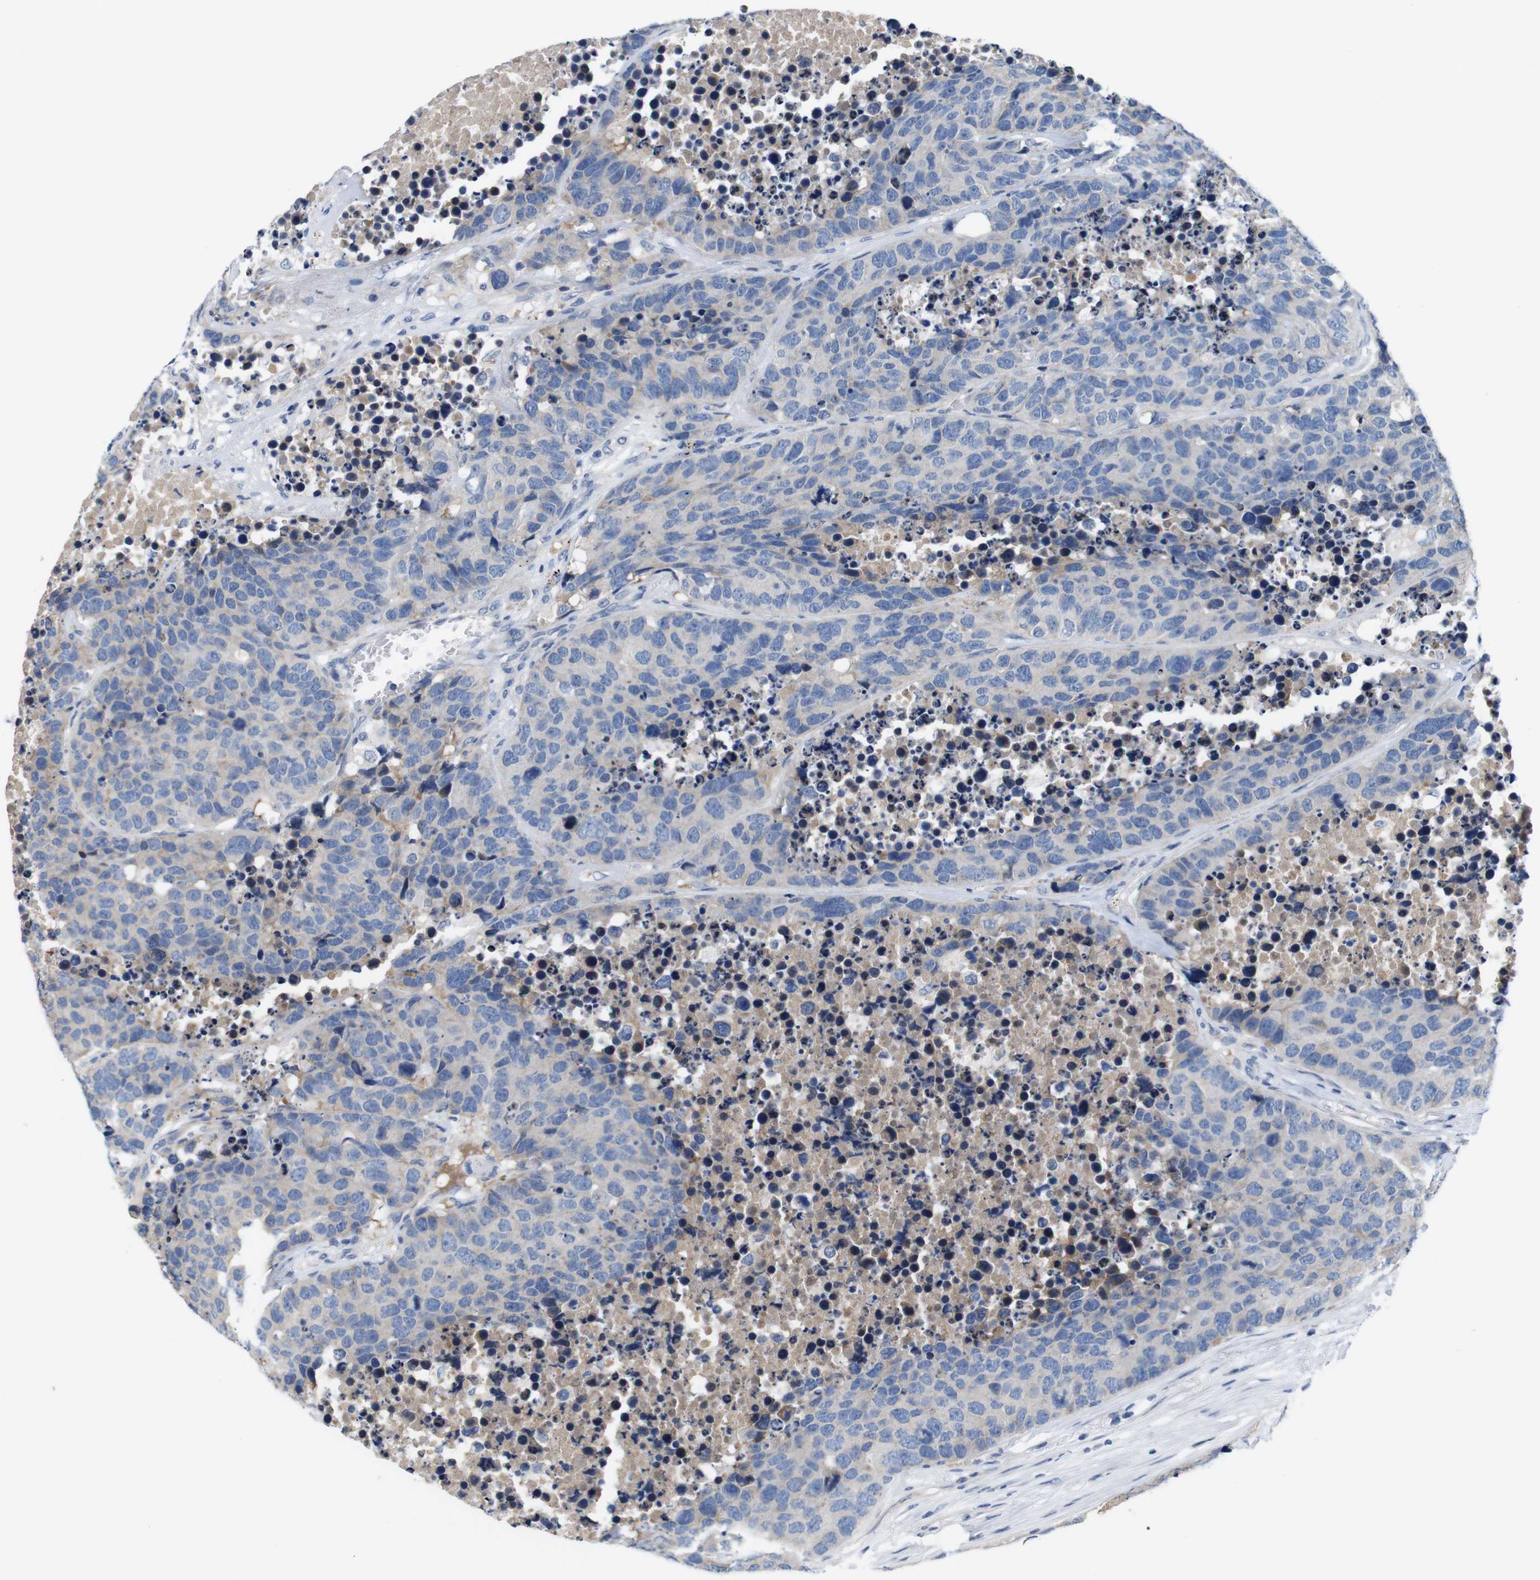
{"staining": {"intensity": "weak", "quantity": ">75%", "location": "cytoplasmic/membranous"}, "tissue": "carcinoid", "cell_type": "Tumor cells", "image_type": "cancer", "snomed": [{"axis": "morphology", "description": "Carcinoid, malignant, NOS"}, {"axis": "topography", "description": "Lung"}], "caption": "High-magnification brightfield microscopy of carcinoid stained with DAB (brown) and counterstained with hematoxylin (blue). tumor cells exhibit weak cytoplasmic/membranous staining is seen in approximately>75% of cells.", "gene": "C1RL", "patient": {"sex": "male", "age": 60}}